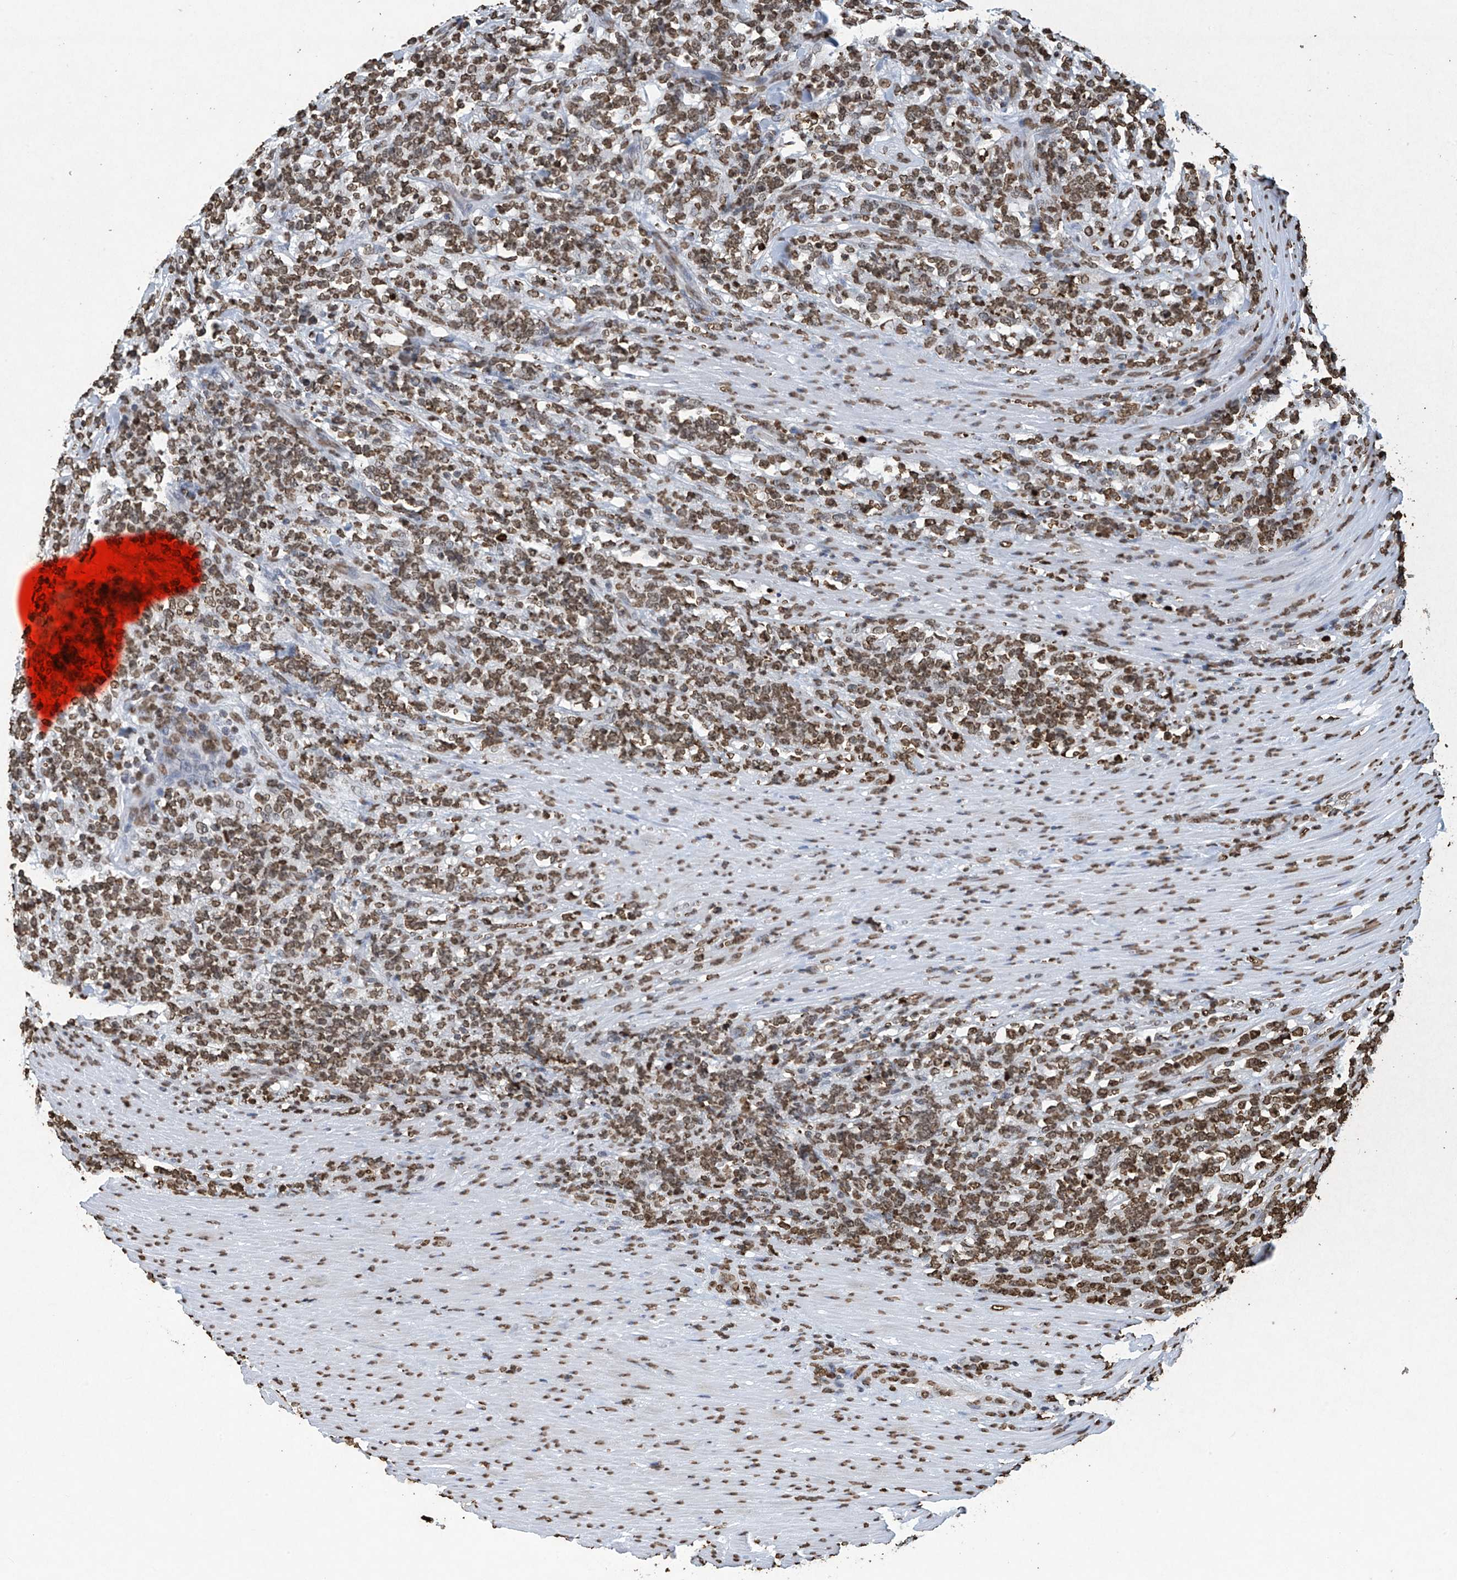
{"staining": {"intensity": "moderate", "quantity": ">75%", "location": "nuclear"}, "tissue": "lymphoma", "cell_type": "Tumor cells", "image_type": "cancer", "snomed": [{"axis": "morphology", "description": "Malignant lymphoma, non-Hodgkin's type, High grade"}, {"axis": "topography", "description": "Soft tissue"}], "caption": "Lymphoma stained with a protein marker demonstrates moderate staining in tumor cells.", "gene": "H3-3A", "patient": {"sex": "male", "age": 18}}